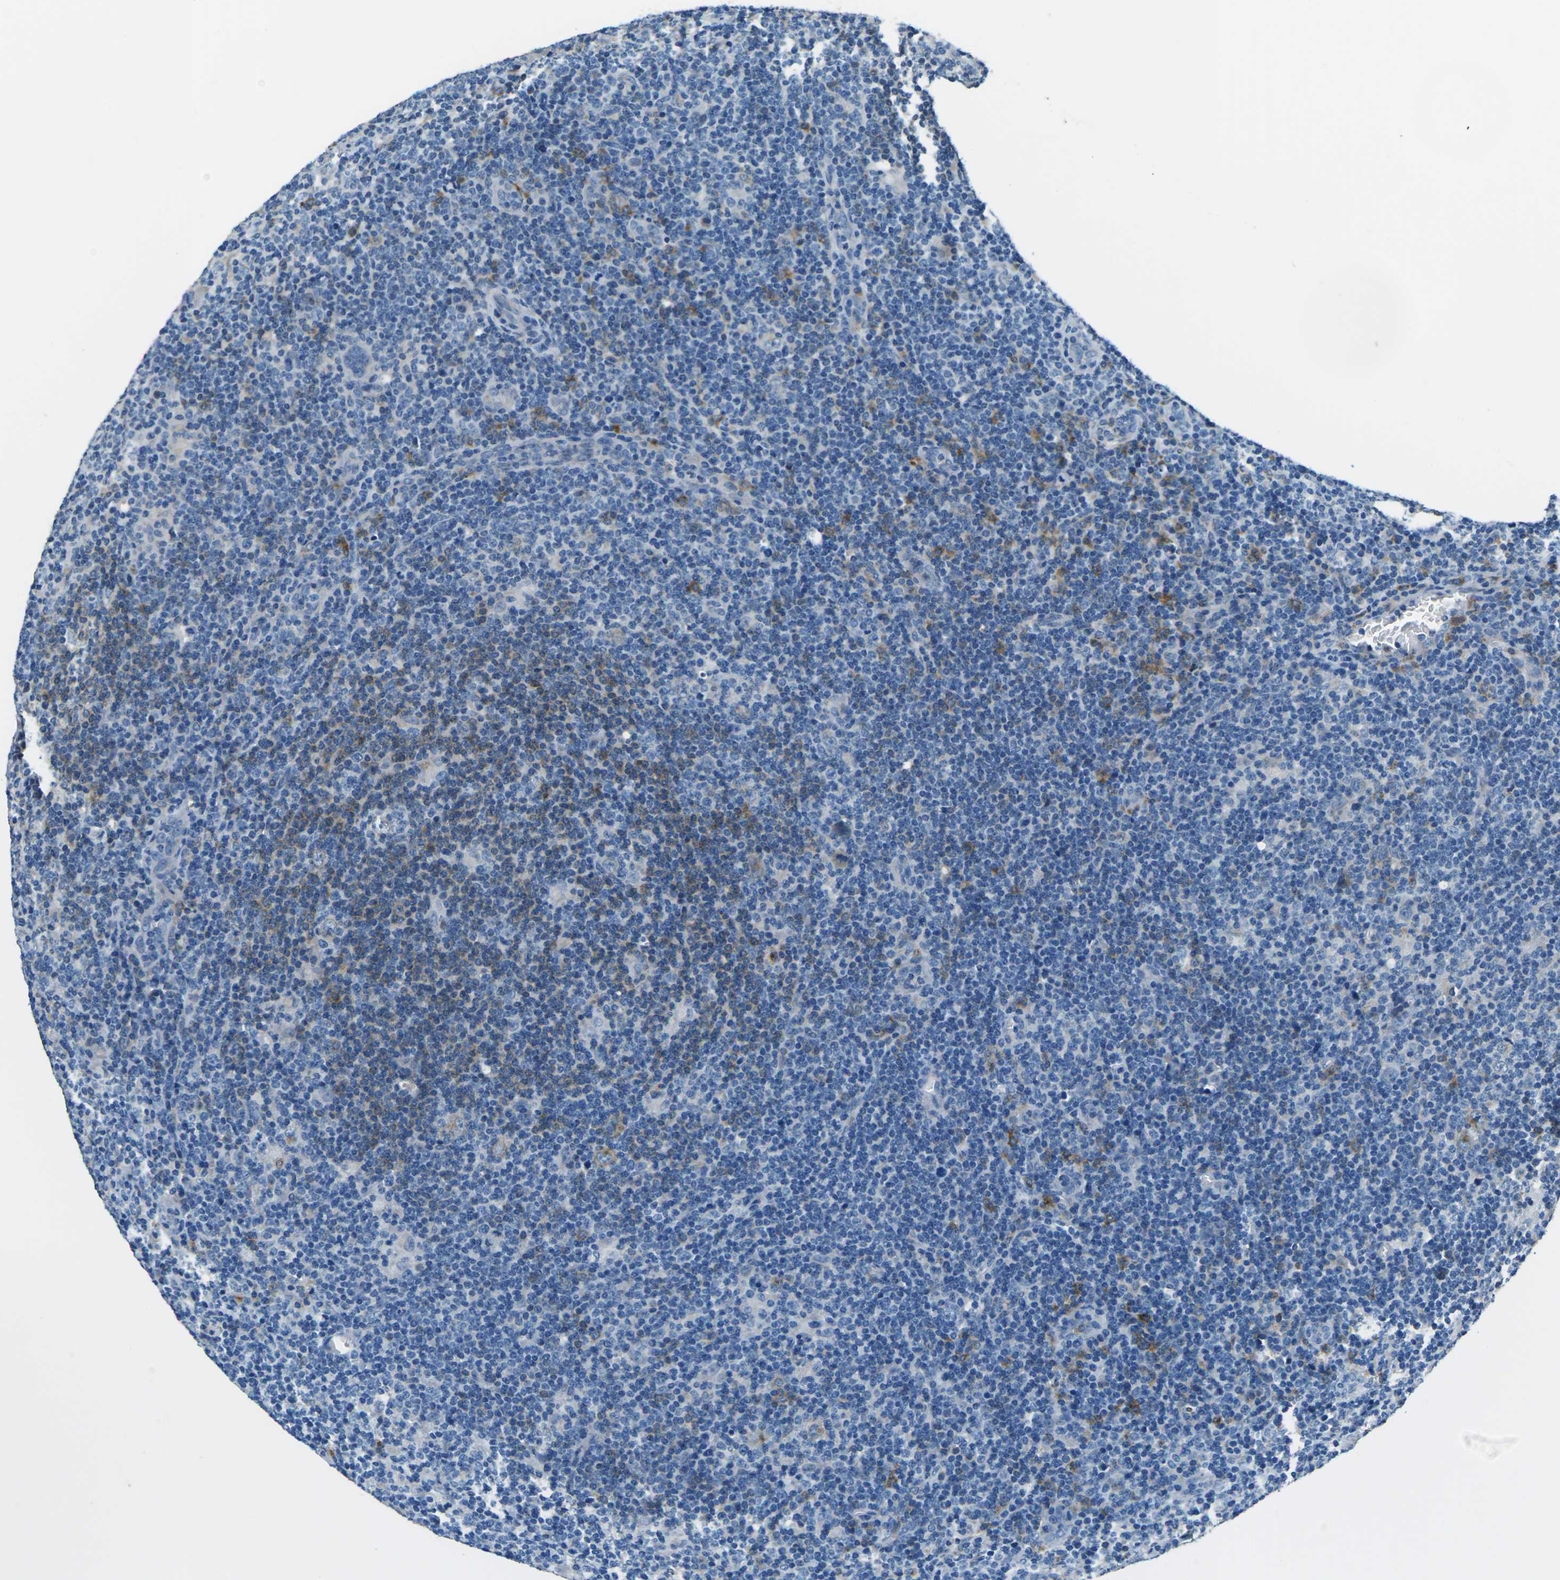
{"staining": {"intensity": "negative", "quantity": "none", "location": "none"}, "tissue": "lymphoma", "cell_type": "Tumor cells", "image_type": "cancer", "snomed": [{"axis": "morphology", "description": "Hodgkin's disease, NOS"}, {"axis": "topography", "description": "Lymph node"}], "caption": "DAB (3,3'-diaminobenzidine) immunohistochemical staining of human lymphoma demonstrates no significant positivity in tumor cells. The staining was performed using DAB to visualize the protein expression in brown, while the nuclei were stained in blue with hematoxylin (Magnification: 20x).", "gene": "CD1D", "patient": {"sex": "female", "age": 57}}